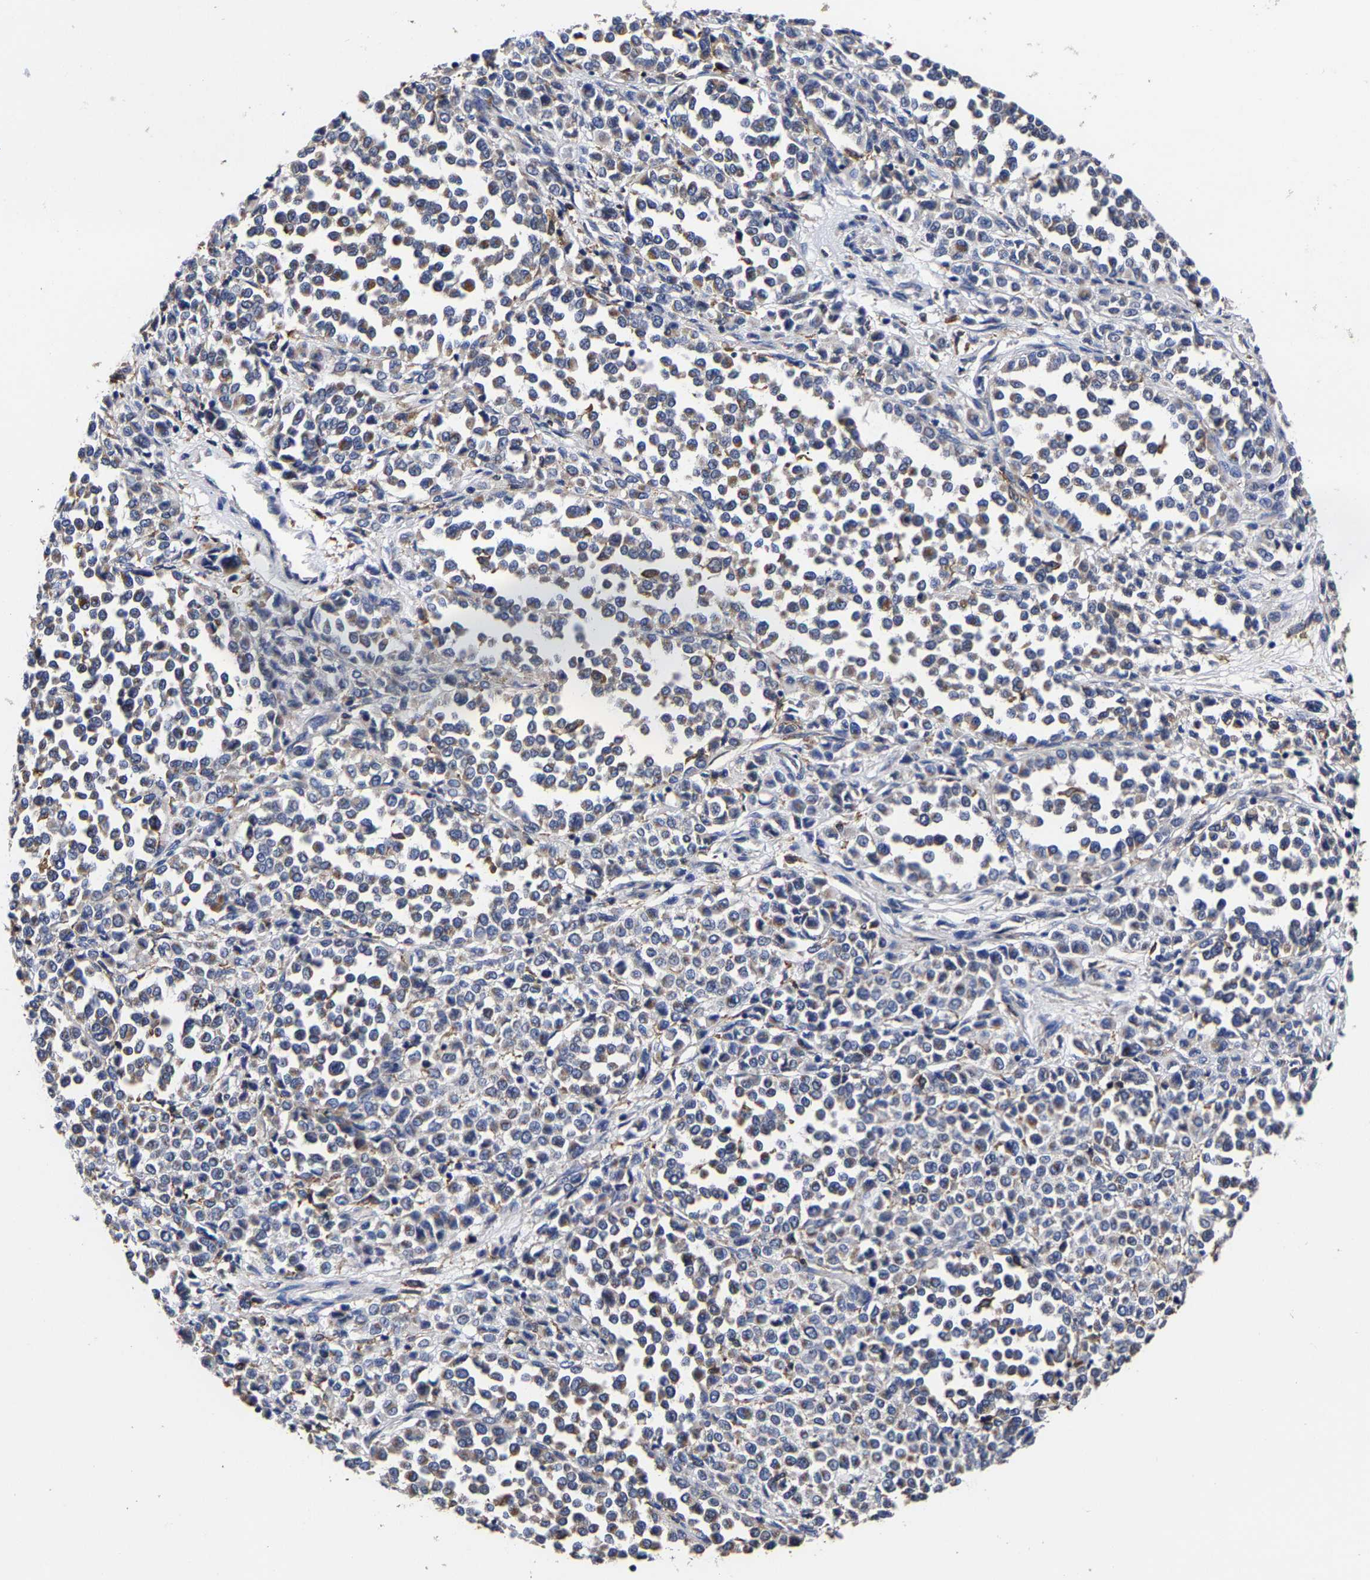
{"staining": {"intensity": "weak", "quantity": "25%-75%", "location": "cytoplasmic/membranous"}, "tissue": "melanoma", "cell_type": "Tumor cells", "image_type": "cancer", "snomed": [{"axis": "morphology", "description": "Malignant melanoma, Metastatic site"}, {"axis": "topography", "description": "Pancreas"}], "caption": "The immunohistochemical stain labels weak cytoplasmic/membranous positivity in tumor cells of malignant melanoma (metastatic site) tissue.", "gene": "AASS", "patient": {"sex": "female", "age": 30}}